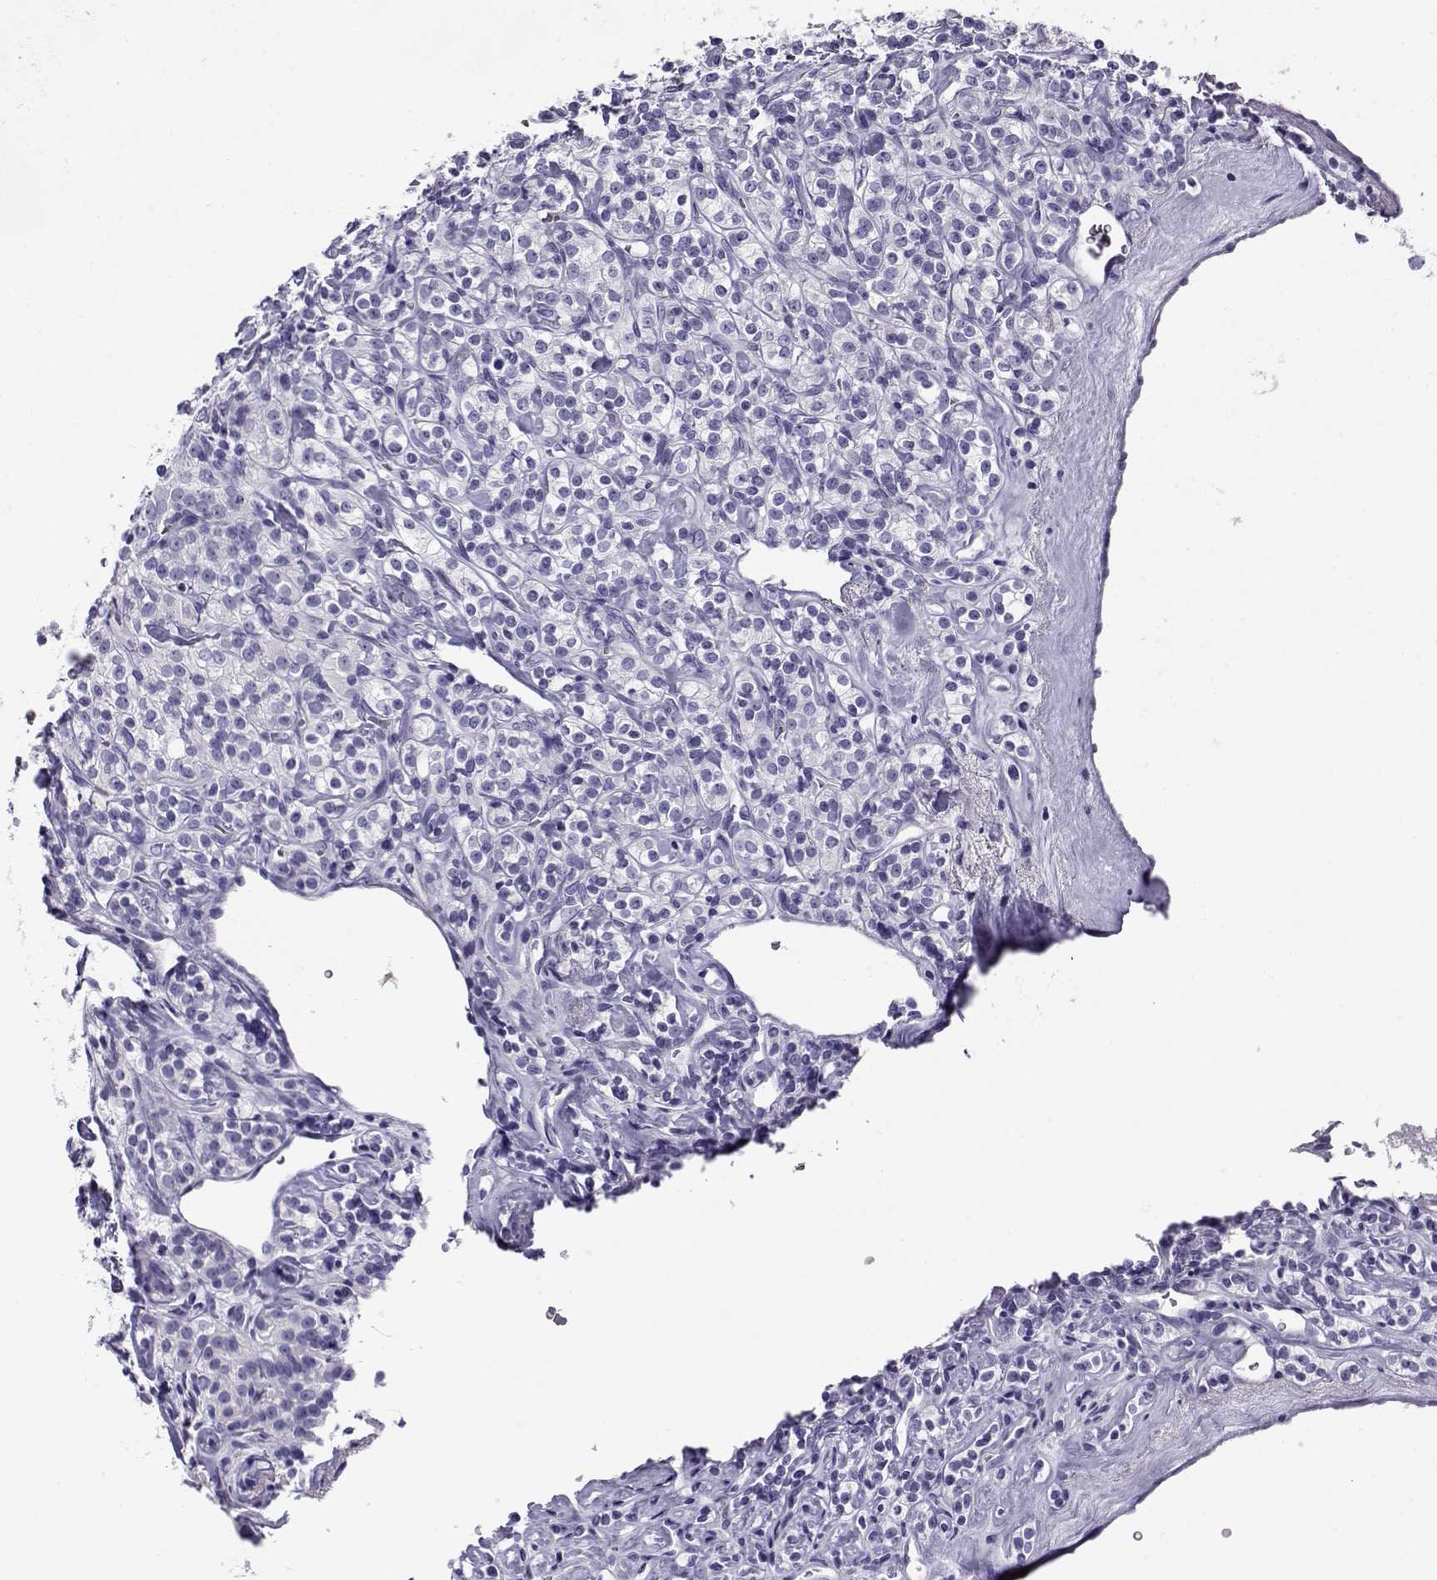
{"staining": {"intensity": "negative", "quantity": "none", "location": "none"}, "tissue": "renal cancer", "cell_type": "Tumor cells", "image_type": "cancer", "snomed": [{"axis": "morphology", "description": "Adenocarcinoma, NOS"}, {"axis": "topography", "description": "Kidney"}], "caption": "This is a photomicrograph of IHC staining of adenocarcinoma (renal), which shows no expression in tumor cells.", "gene": "CABS1", "patient": {"sex": "male", "age": 77}}